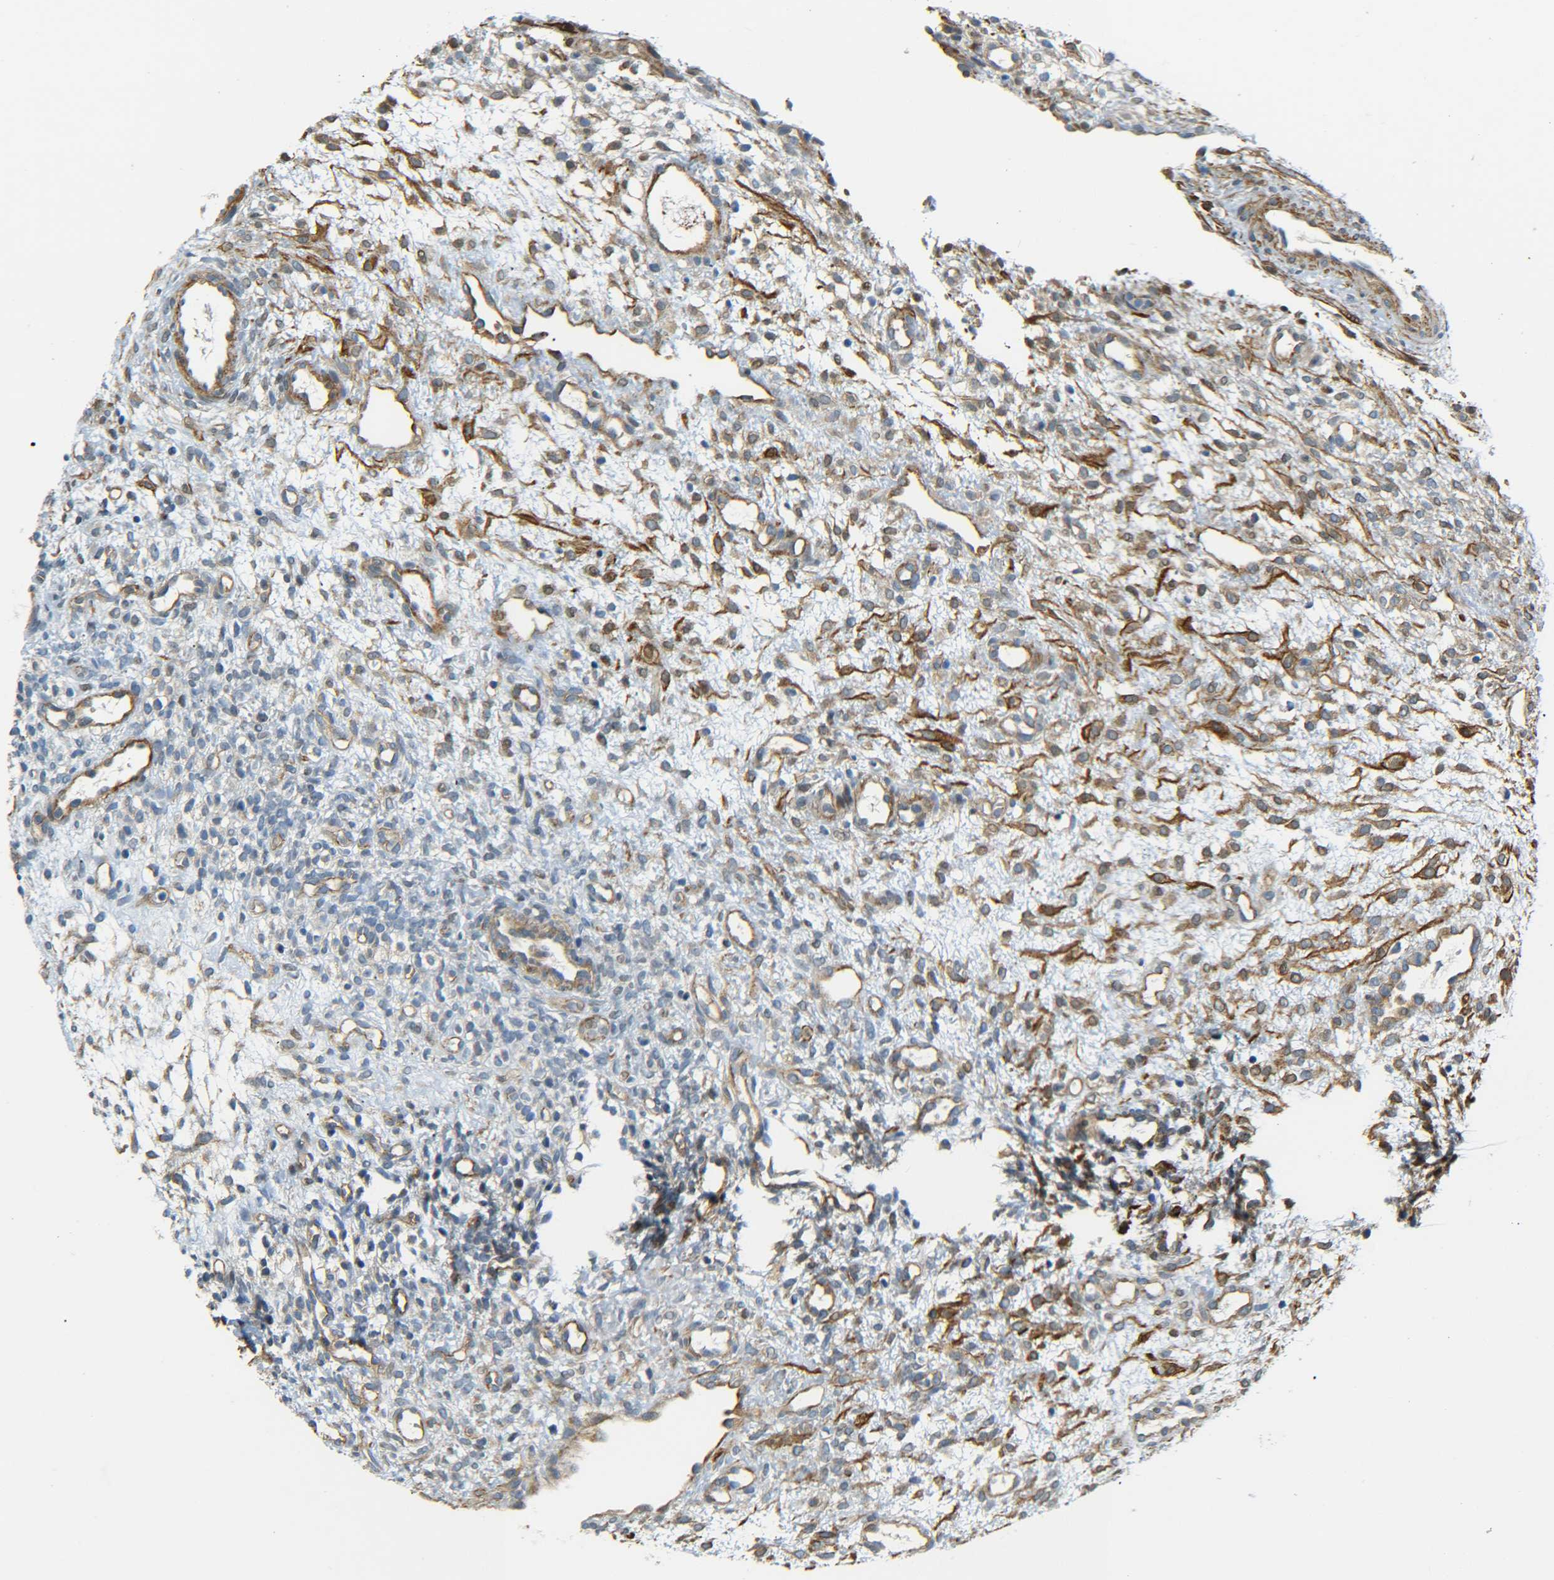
{"staining": {"intensity": "moderate", "quantity": "<25%", "location": "cytoplasmic/membranous"}, "tissue": "ovary", "cell_type": "Ovarian stroma cells", "image_type": "normal", "snomed": [{"axis": "morphology", "description": "Normal tissue, NOS"}, {"axis": "morphology", "description": "Cyst, NOS"}, {"axis": "topography", "description": "Ovary"}], "caption": "Benign ovary demonstrates moderate cytoplasmic/membranous expression in approximately <25% of ovarian stroma cells, visualized by immunohistochemistry. The staining is performed using DAB (3,3'-diaminobenzidine) brown chromogen to label protein expression. The nuclei are counter-stained blue using hematoxylin.", "gene": "MEIS1", "patient": {"sex": "female", "age": 18}}